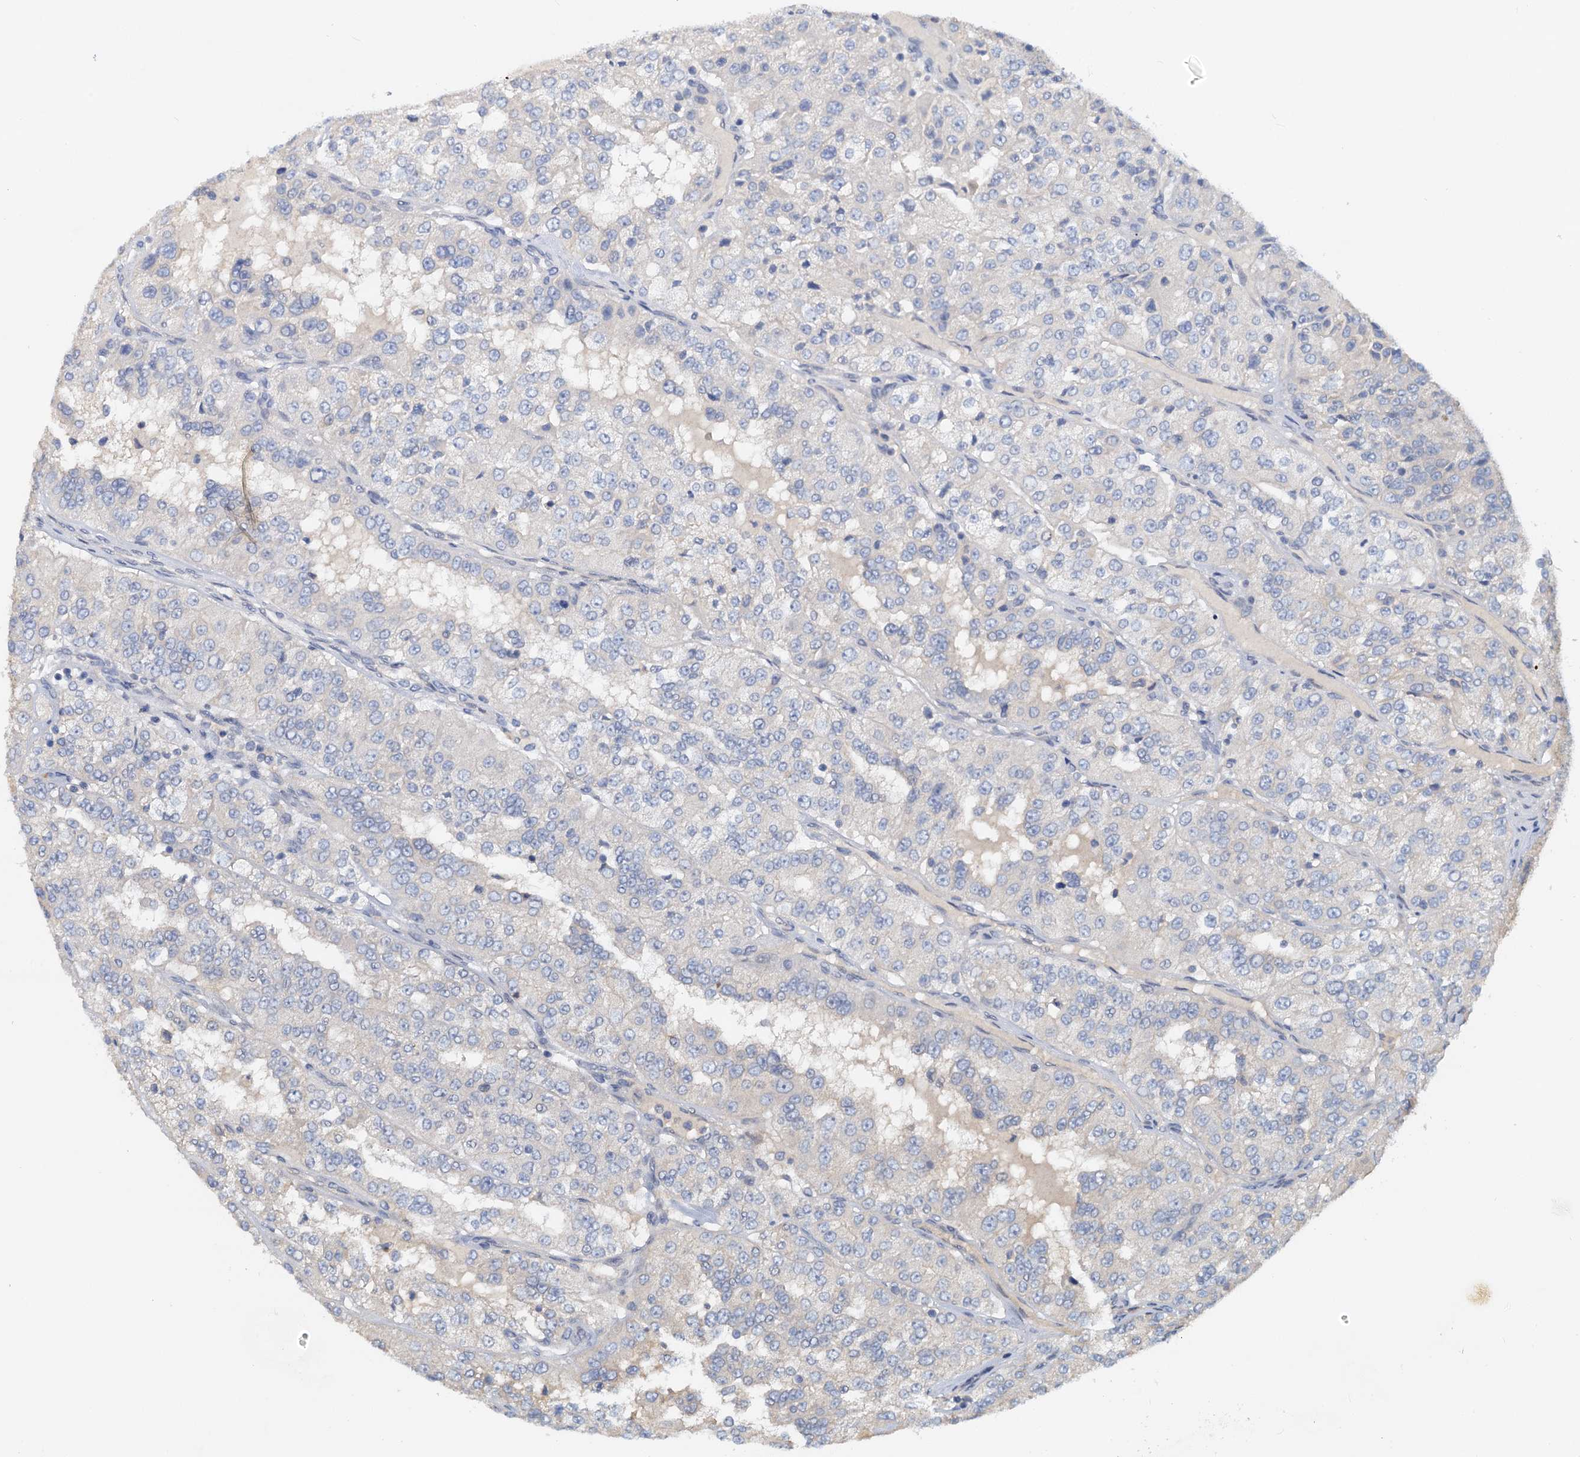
{"staining": {"intensity": "negative", "quantity": "none", "location": "none"}, "tissue": "renal cancer", "cell_type": "Tumor cells", "image_type": "cancer", "snomed": [{"axis": "morphology", "description": "Adenocarcinoma, NOS"}, {"axis": "topography", "description": "Kidney"}], "caption": "Tumor cells show no significant staining in renal cancer (adenocarcinoma).", "gene": "PTGES3", "patient": {"sex": "female", "age": 63}}